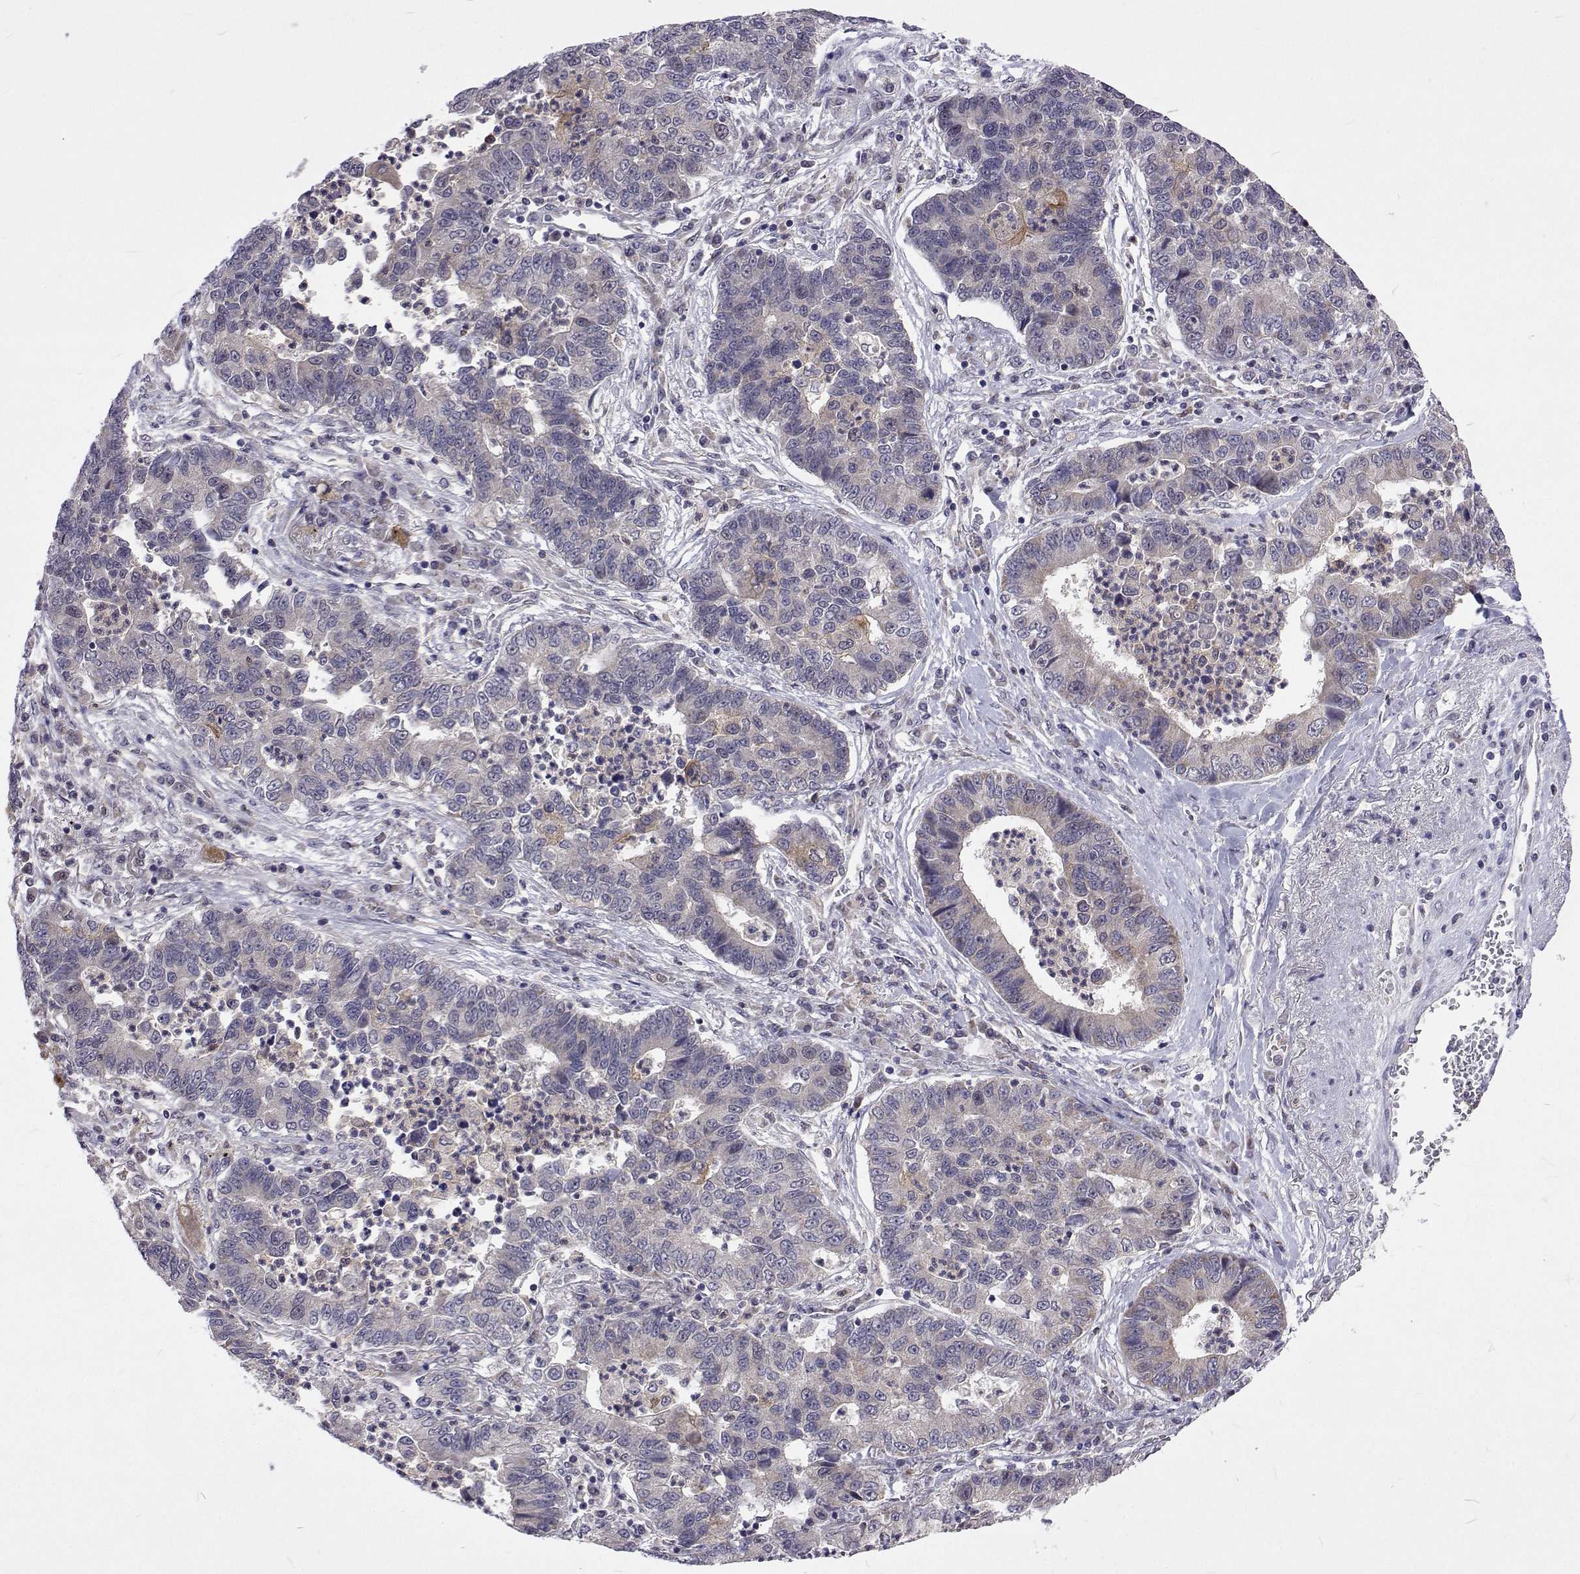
{"staining": {"intensity": "negative", "quantity": "none", "location": "none"}, "tissue": "lung cancer", "cell_type": "Tumor cells", "image_type": "cancer", "snomed": [{"axis": "morphology", "description": "Adenocarcinoma, NOS"}, {"axis": "topography", "description": "Lung"}], "caption": "A micrograph of human lung cancer is negative for staining in tumor cells.", "gene": "DHTKD1", "patient": {"sex": "female", "age": 57}}